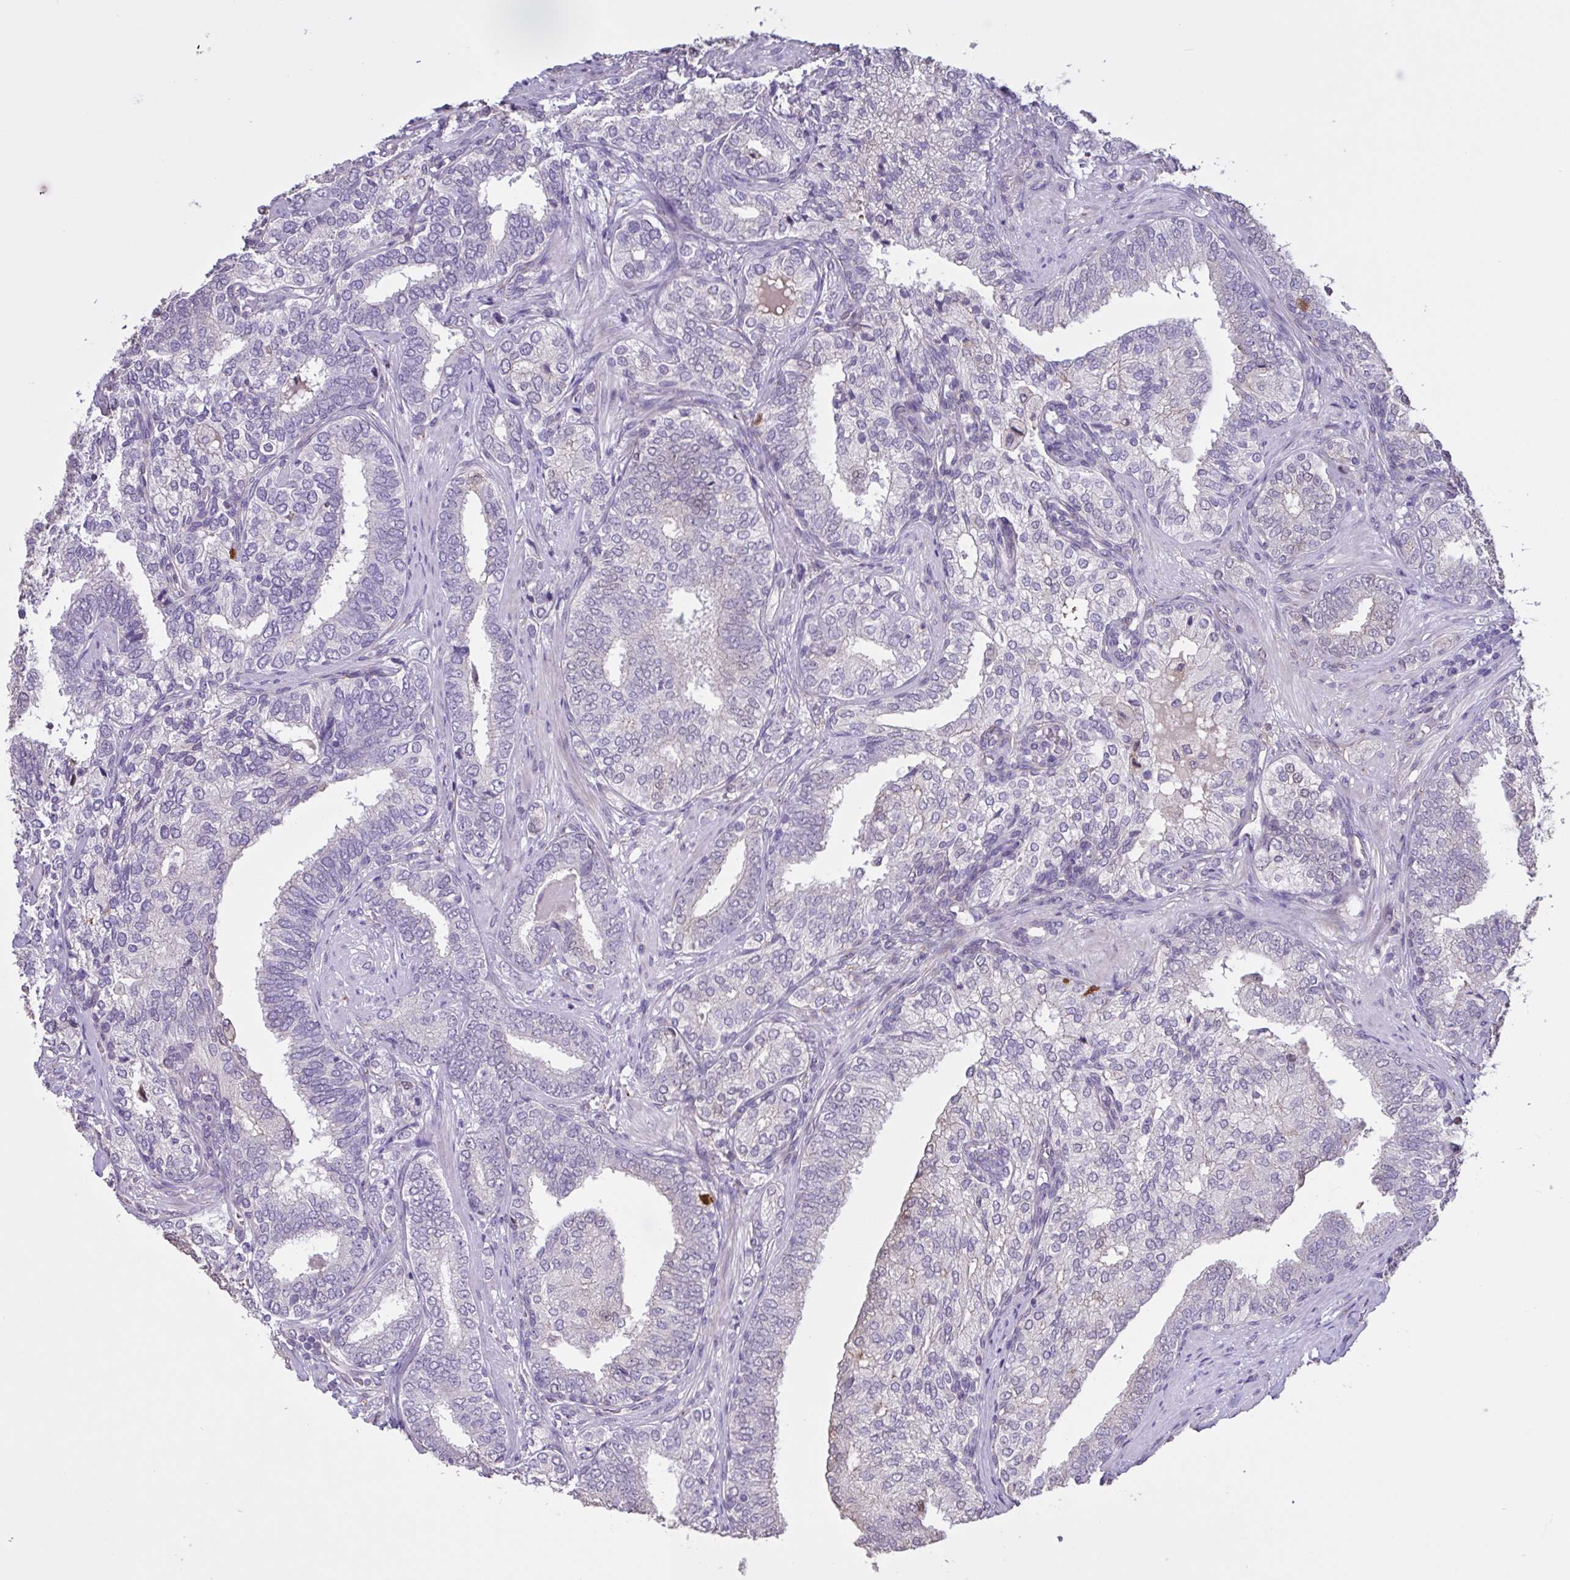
{"staining": {"intensity": "negative", "quantity": "none", "location": "none"}, "tissue": "prostate cancer", "cell_type": "Tumor cells", "image_type": "cancer", "snomed": [{"axis": "morphology", "description": "Adenocarcinoma, High grade"}, {"axis": "topography", "description": "Prostate"}], "caption": "This is an immunohistochemistry micrograph of prostate cancer (high-grade adenocarcinoma). There is no expression in tumor cells.", "gene": "MRGPRX2", "patient": {"sex": "male", "age": 72}}